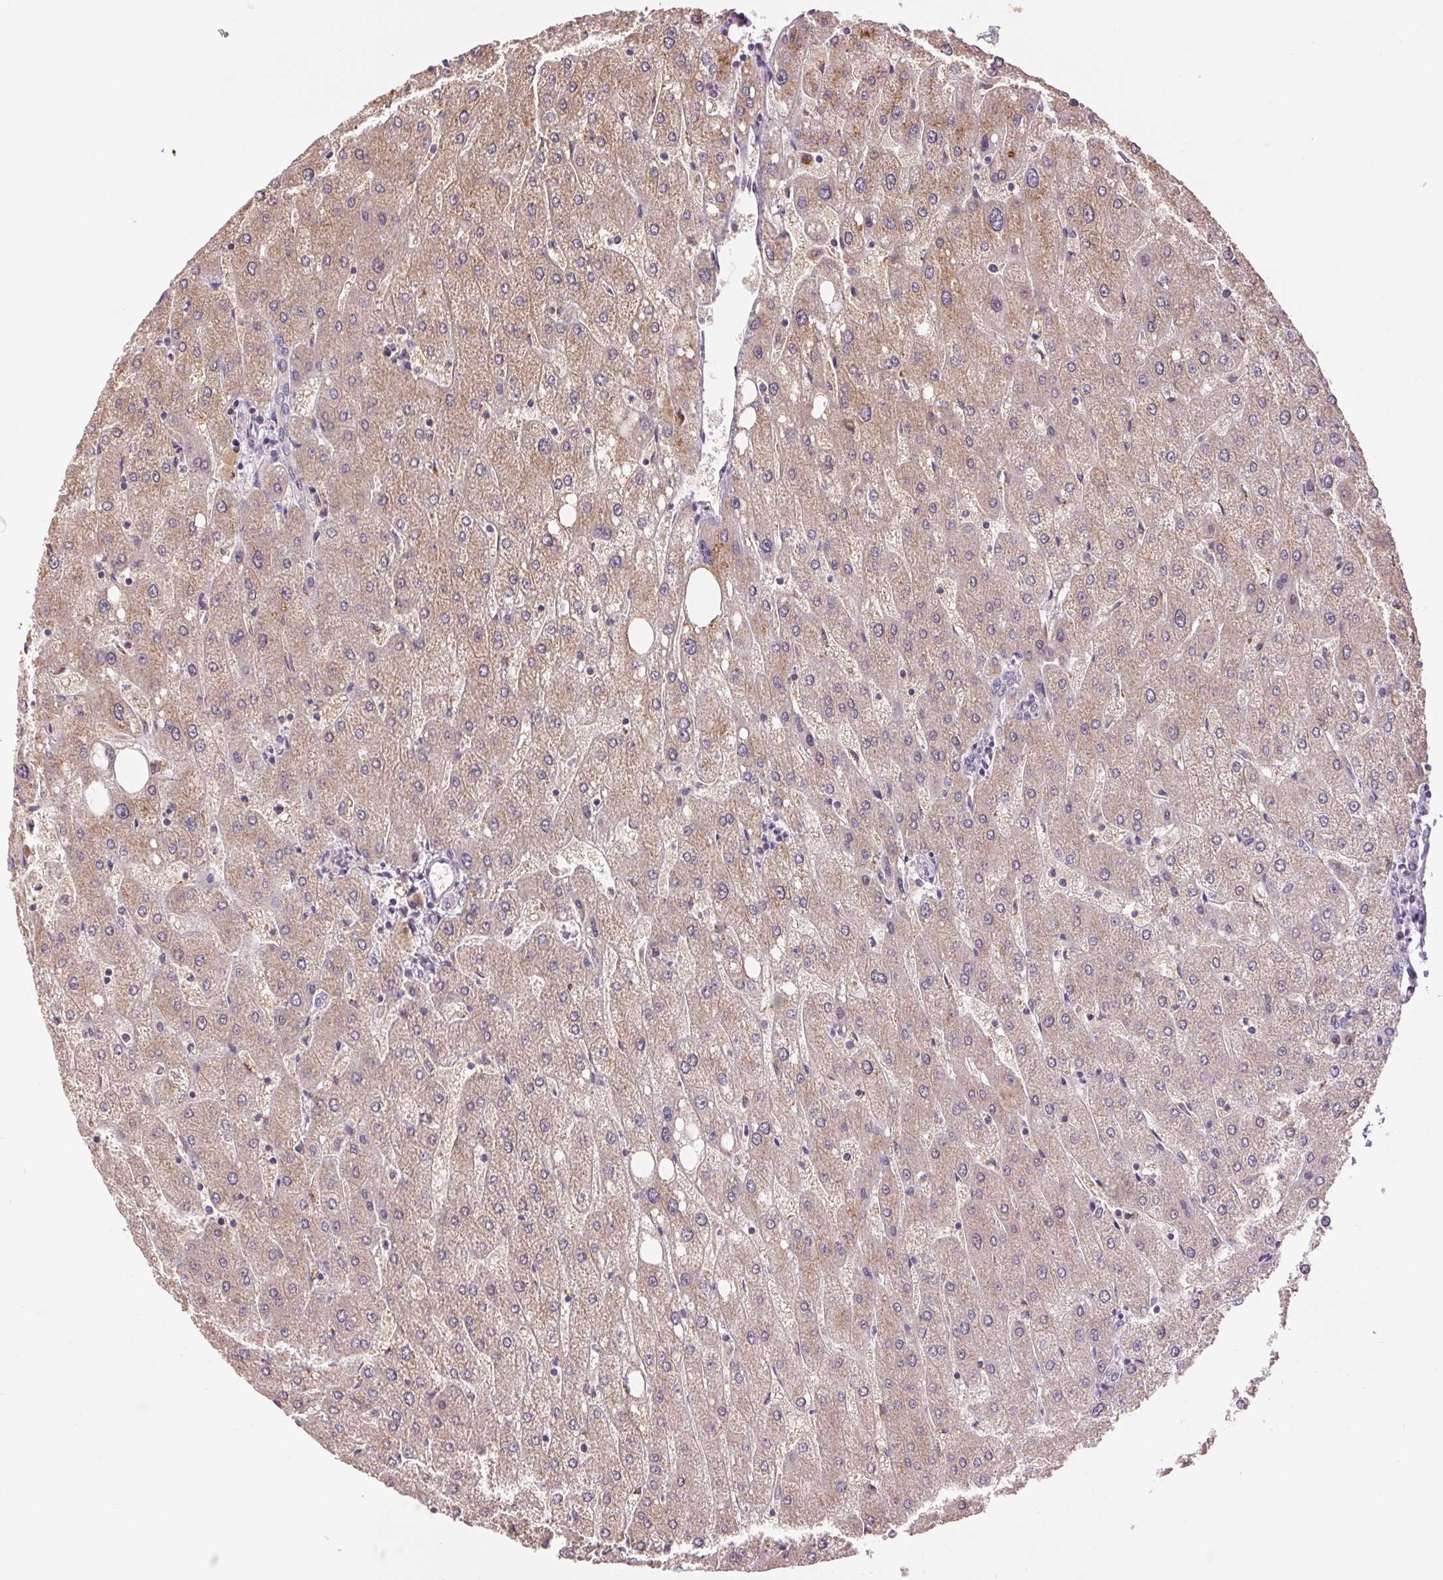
{"staining": {"intensity": "negative", "quantity": "none", "location": "none"}, "tissue": "liver", "cell_type": "Cholangiocytes", "image_type": "normal", "snomed": [{"axis": "morphology", "description": "Normal tissue, NOS"}, {"axis": "topography", "description": "Liver"}], "caption": "This is an immunohistochemistry (IHC) photomicrograph of normal liver. There is no staining in cholangiocytes.", "gene": "DGUOK", "patient": {"sex": "male", "age": 67}}